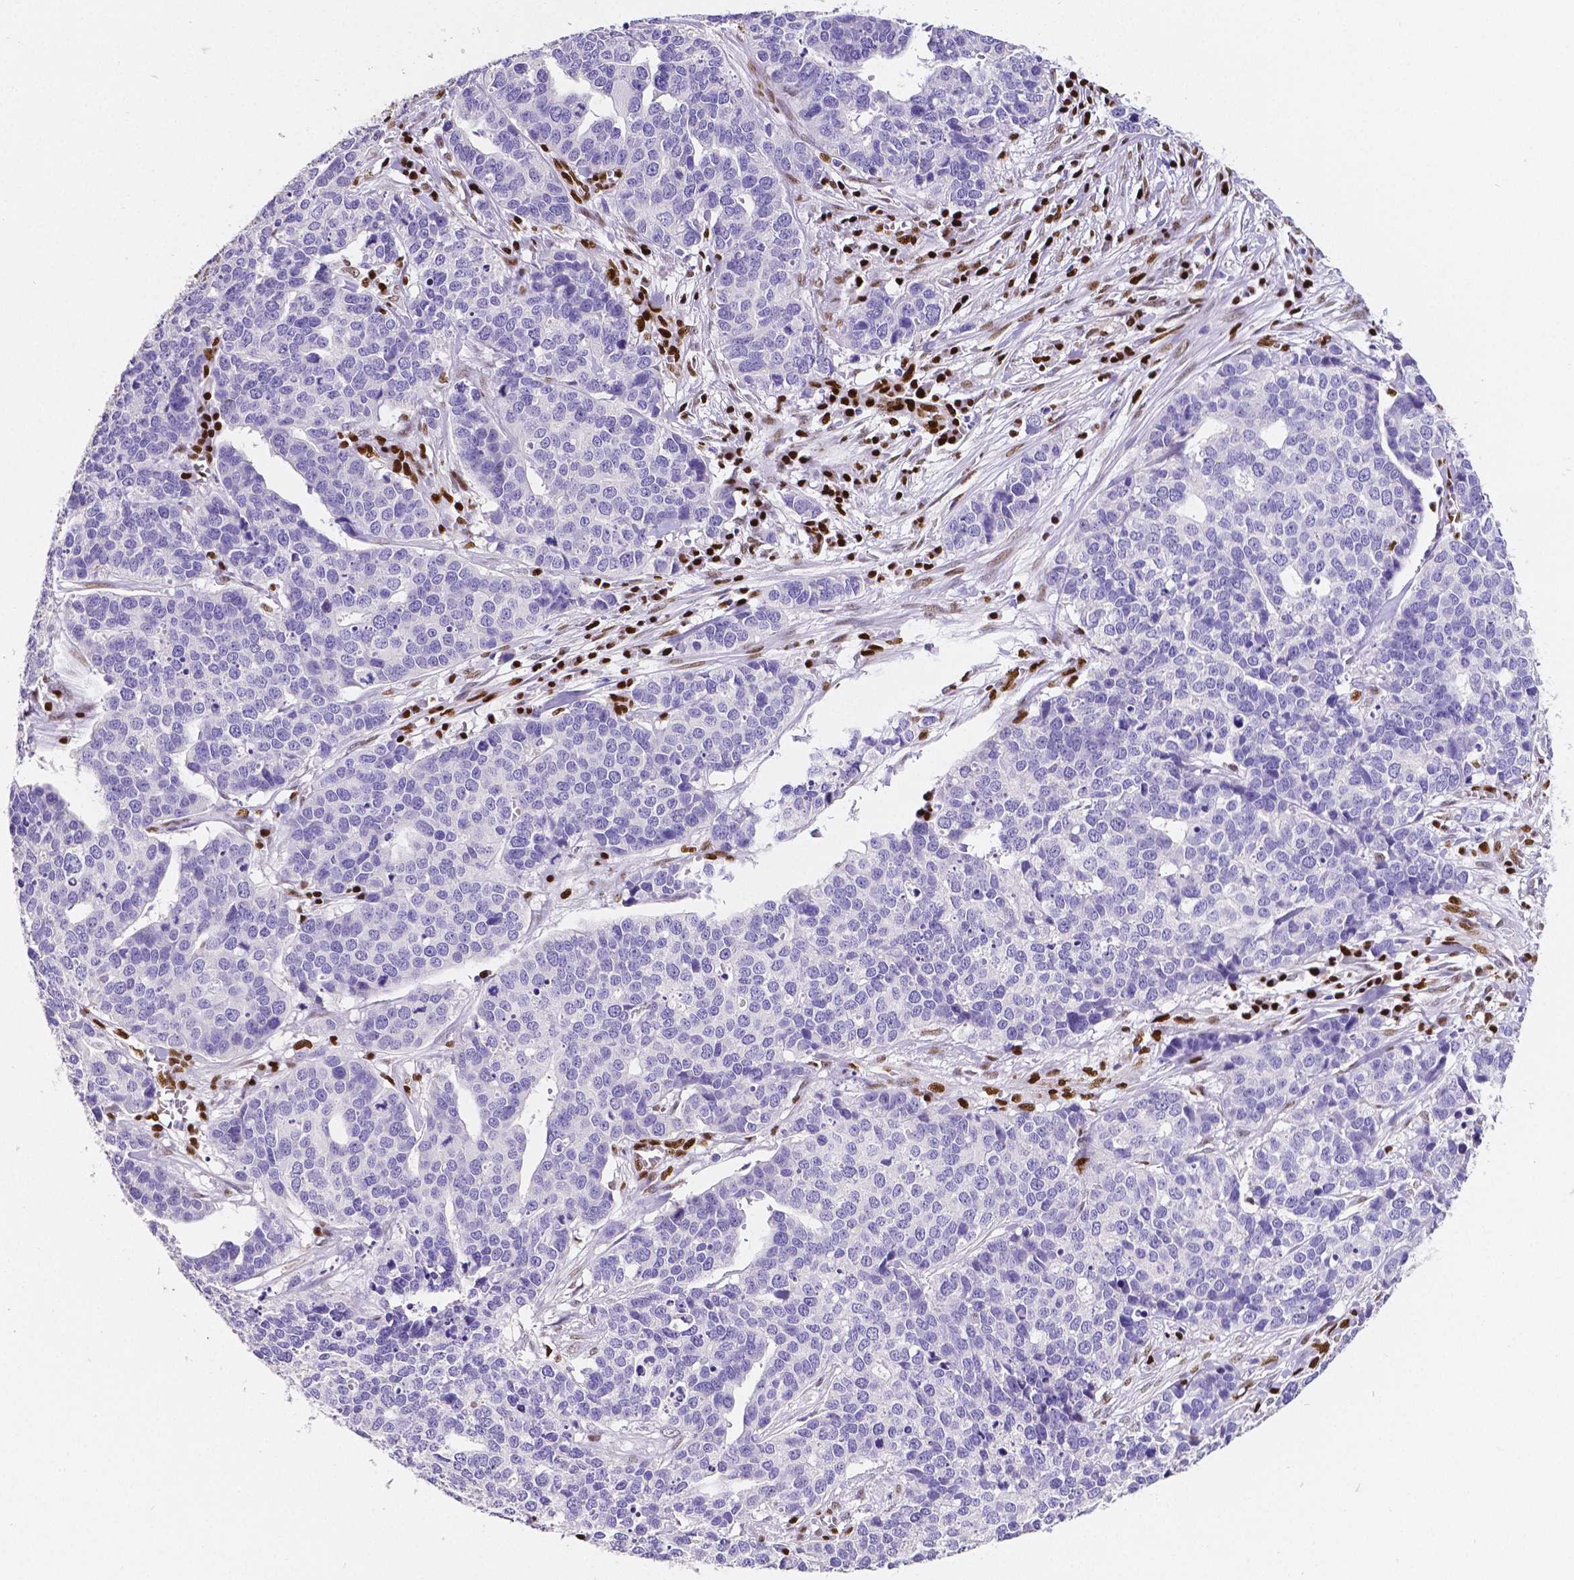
{"staining": {"intensity": "negative", "quantity": "none", "location": "none"}, "tissue": "ovarian cancer", "cell_type": "Tumor cells", "image_type": "cancer", "snomed": [{"axis": "morphology", "description": "Carcinoma, endometroid"}, {"axis": "topography", "description": "Ovary"}], "caption": "The immunohistochemistry (IHC) histopathology image has no significant positivity in tumor cells of endometroid carcinoma (ovarian) tissue.", "gene": "MEF2C", "patient": {"sex": "female", "age": 65}}